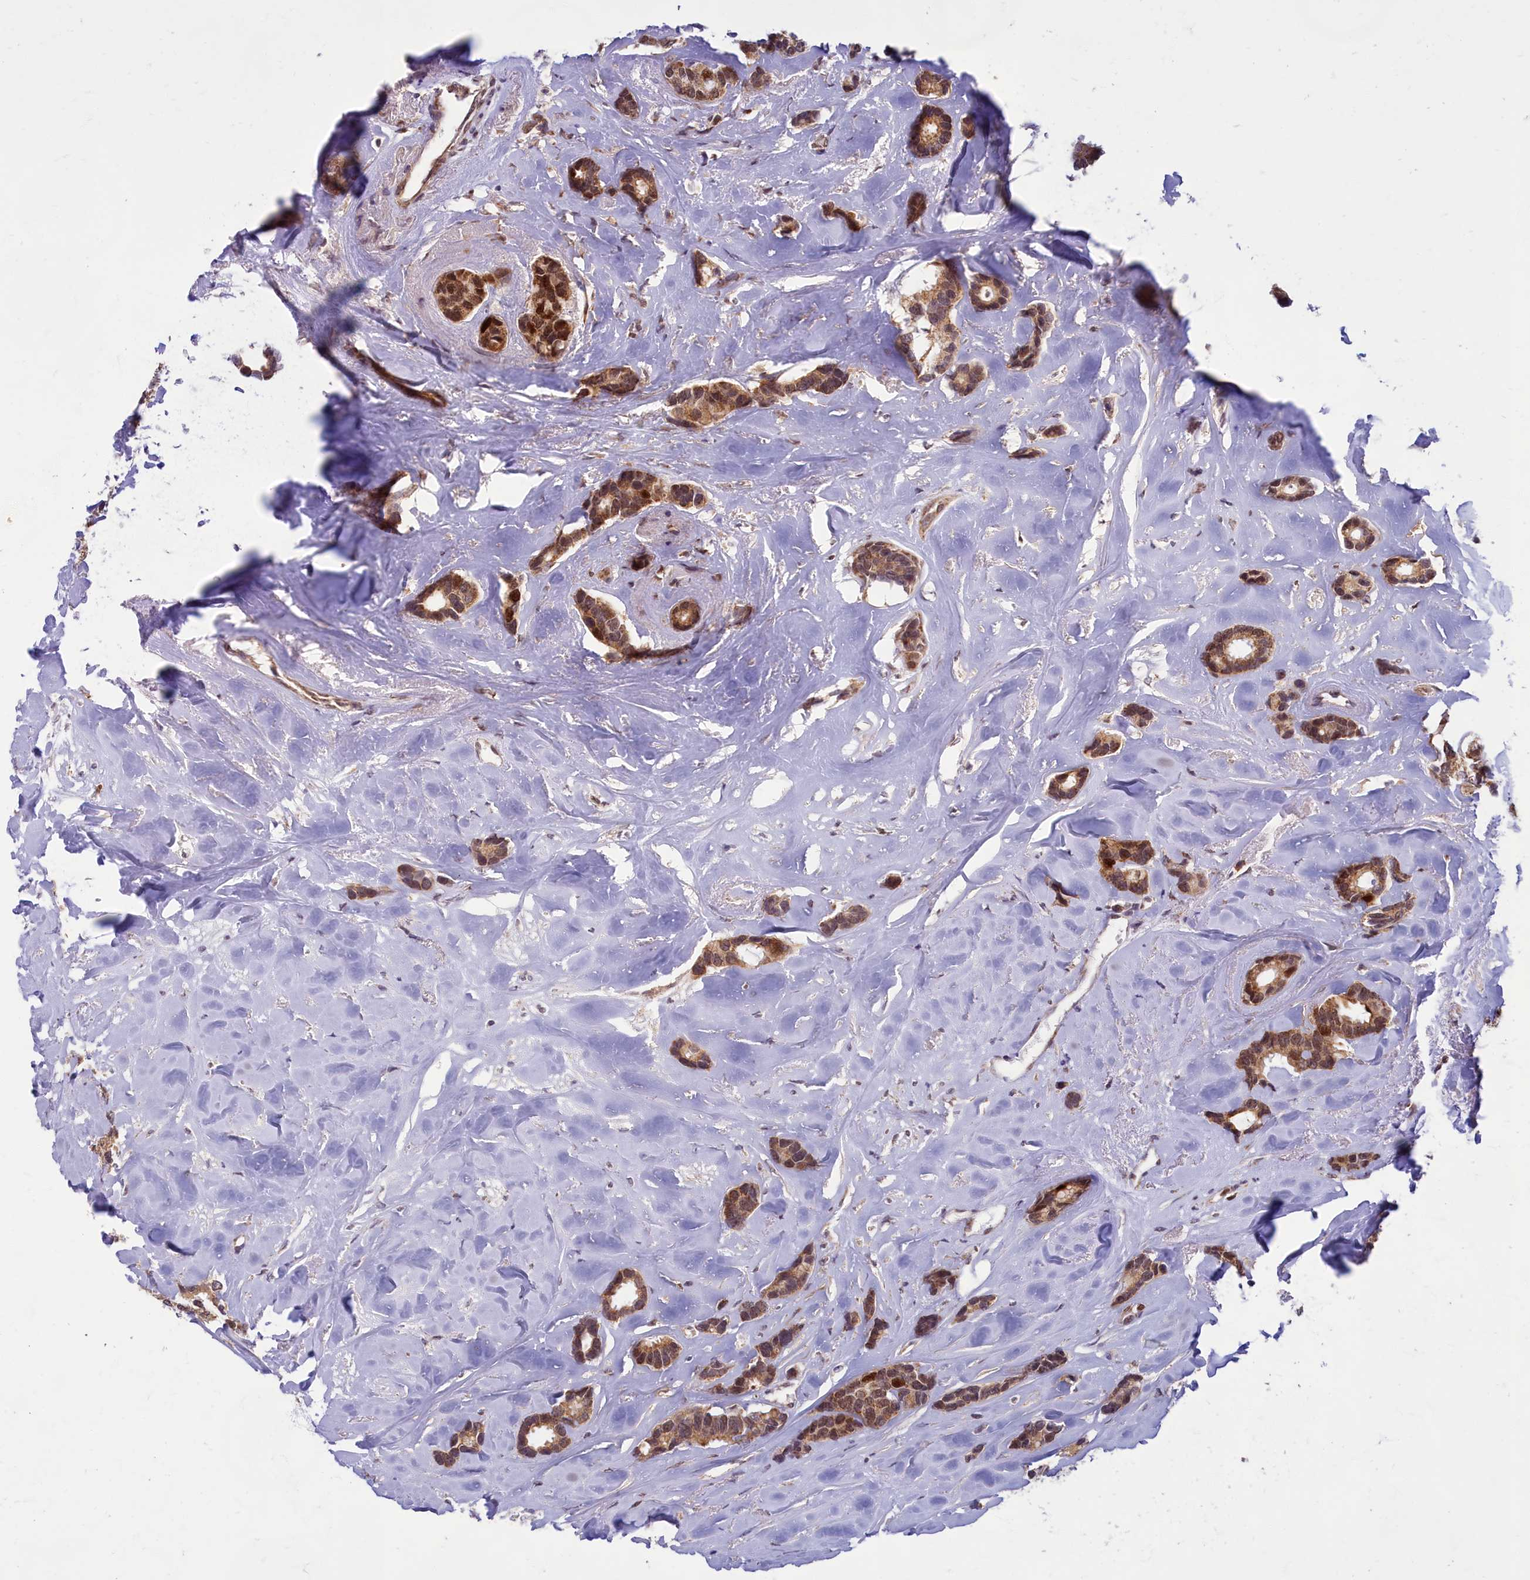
{"staining": {"intensity": "moderate", "quantity": ">75%", "location": "cytoplasmic/membranous,nuclear"}, "tissue": "breast cancer", "cell_type": "Tumor cells", "image_type": "cancer", "snomed": [{"axis": "morphology", "description": "Duct carcinoma"}, {"axis": "topography", "description": "Breast"}], "caption": "Human breast infiltrating ductal carcinoma stained with a protein marker reveals moderate staining in tumor cells.", "gene": "EARS2", "patient": {"sex": "female", "age": 87}}